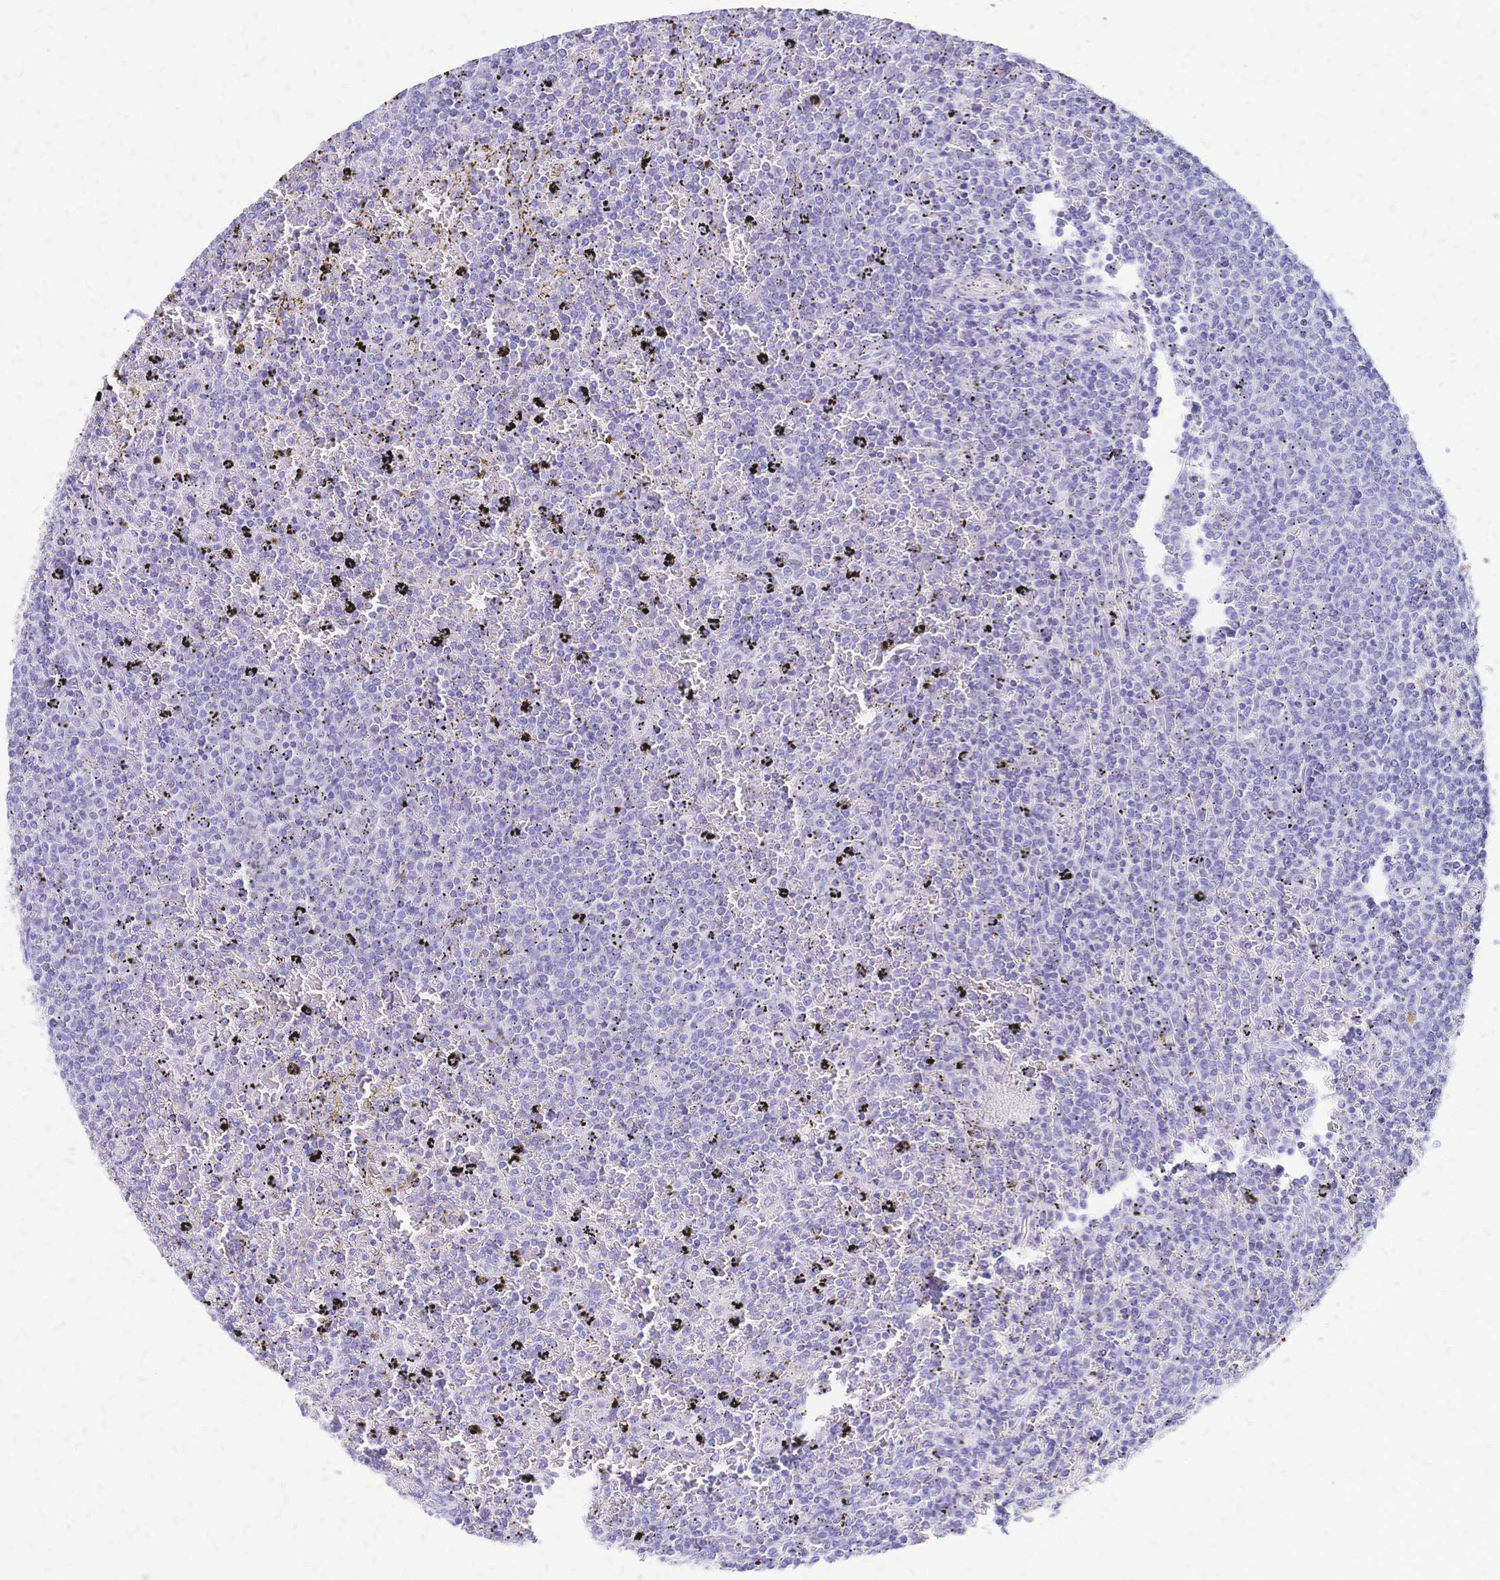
{"staining": {"intensity": "negative", "quantity": "none", "location": "none"}, "tissue": "lymphoma", "cell_type": "Tumor cells", "image_type": "cancer", "snomed": [{"axis": "morphology", "description": "Malignant lymphoma, non-Hodgkin's type, Low grade"}, {"axis": "topography", "description": "Spleen"}], "caption": "This is a photomicrograph of immunohistochemistry (IHC) staining of low-grade malignant lymphoma, non-Hodgkin's type, which shows no staining in tumor cells.", "gene": "FA2H", "patient": {"sex": "female", "age": 77}}